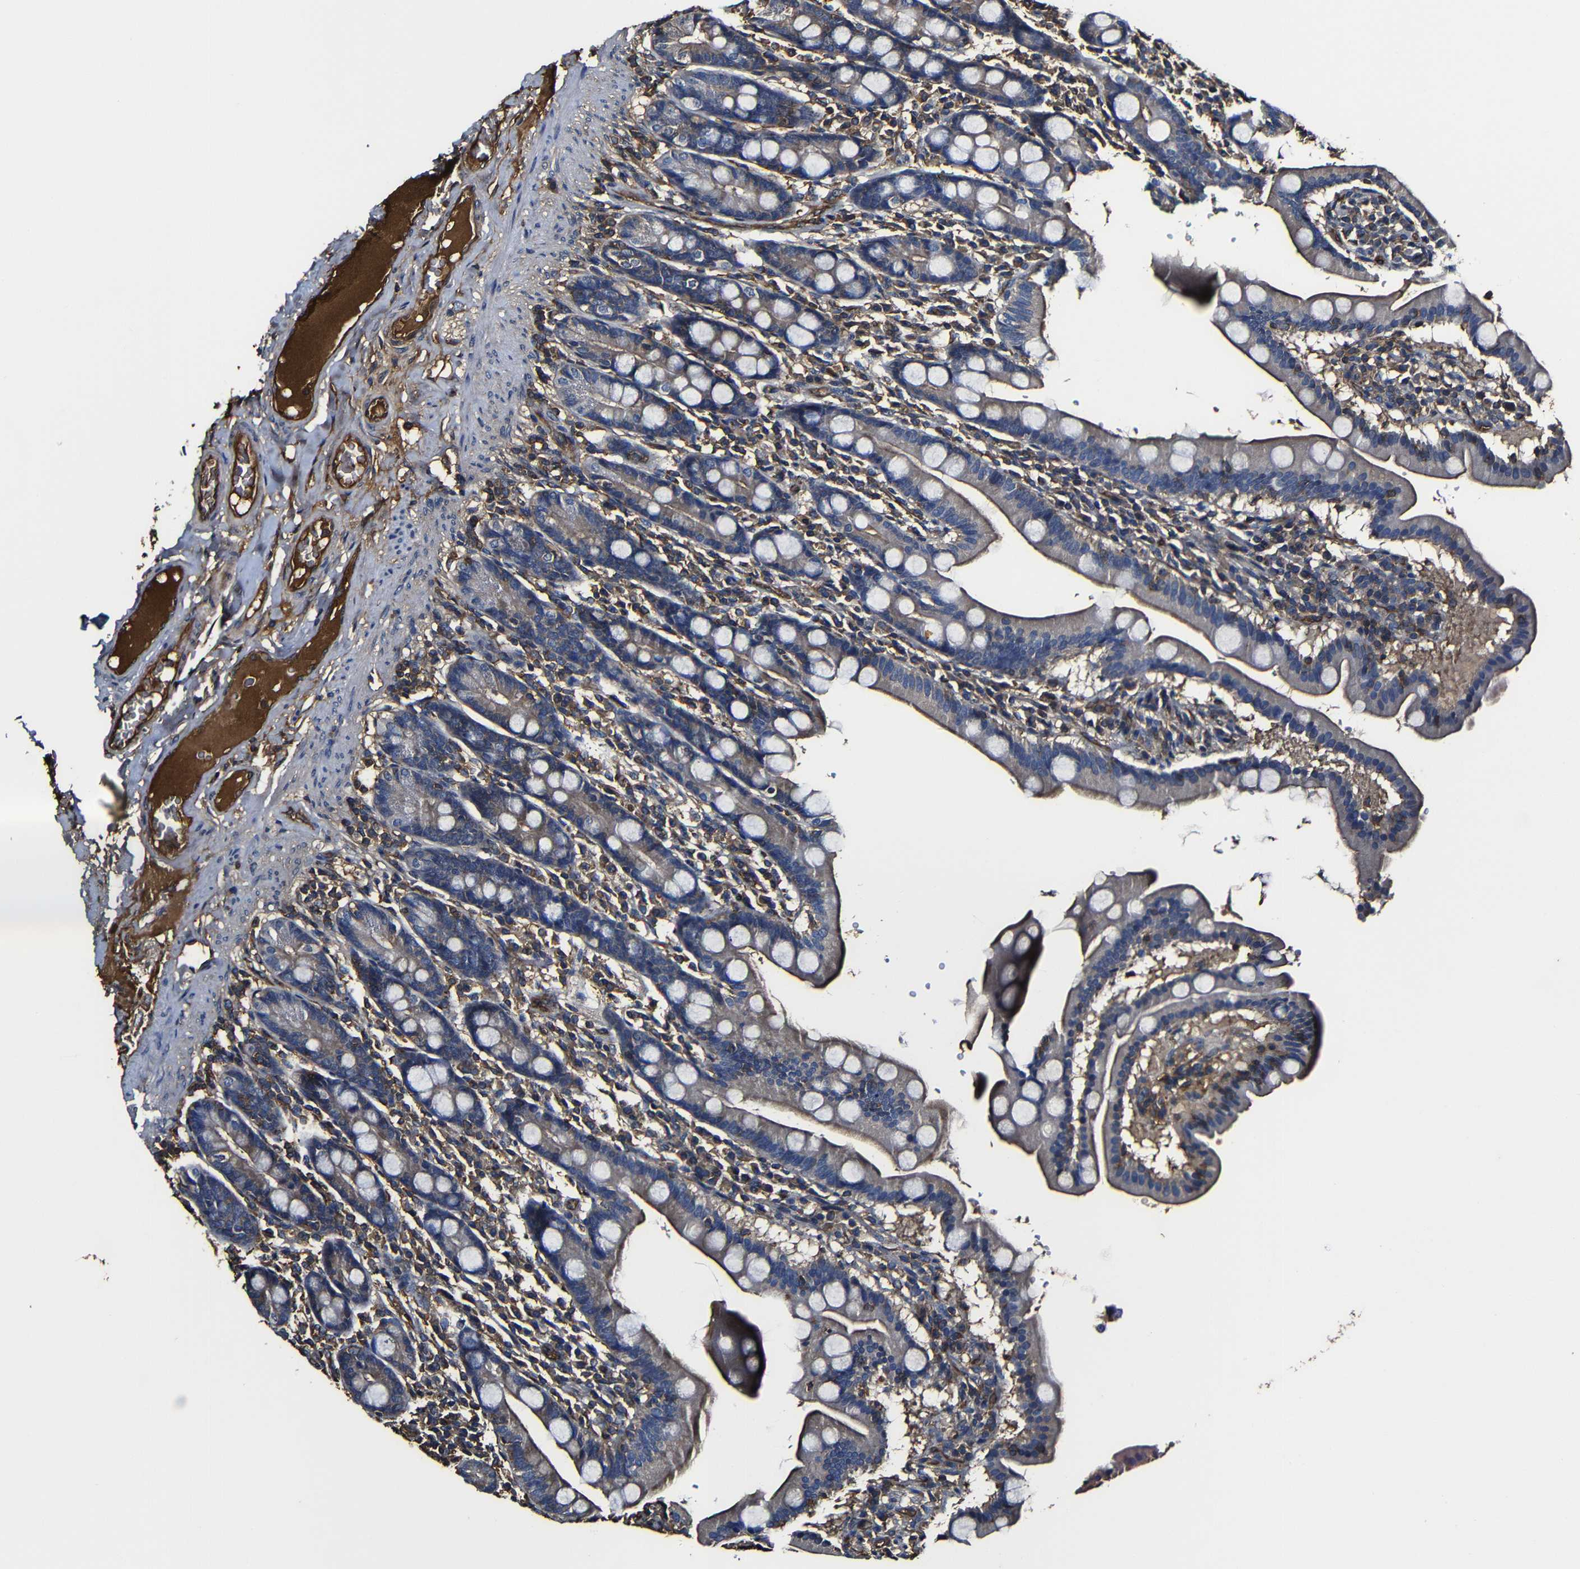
{"staining": {"intensity": "moderate", "quantity": "25%-75%", "location": "cytoplasmic/membranous"}, "tissue": "duodenum", "cell_type": "Glandular cells", "image_type": "normal", "snomed": [{"axis": "morphology", "description": "Normal tissue, NOS"}, {"axis": "topography", "description": "Duodenum"}], "caption": "Moderate cytoplasmic/membranous positivity for a protein is seen in about 25%-75% of glandular cells of normal duodenum using immunohistochemistry (IHC).", "gene": "MSN", "patient": {"sex": "male", "age": 50}}